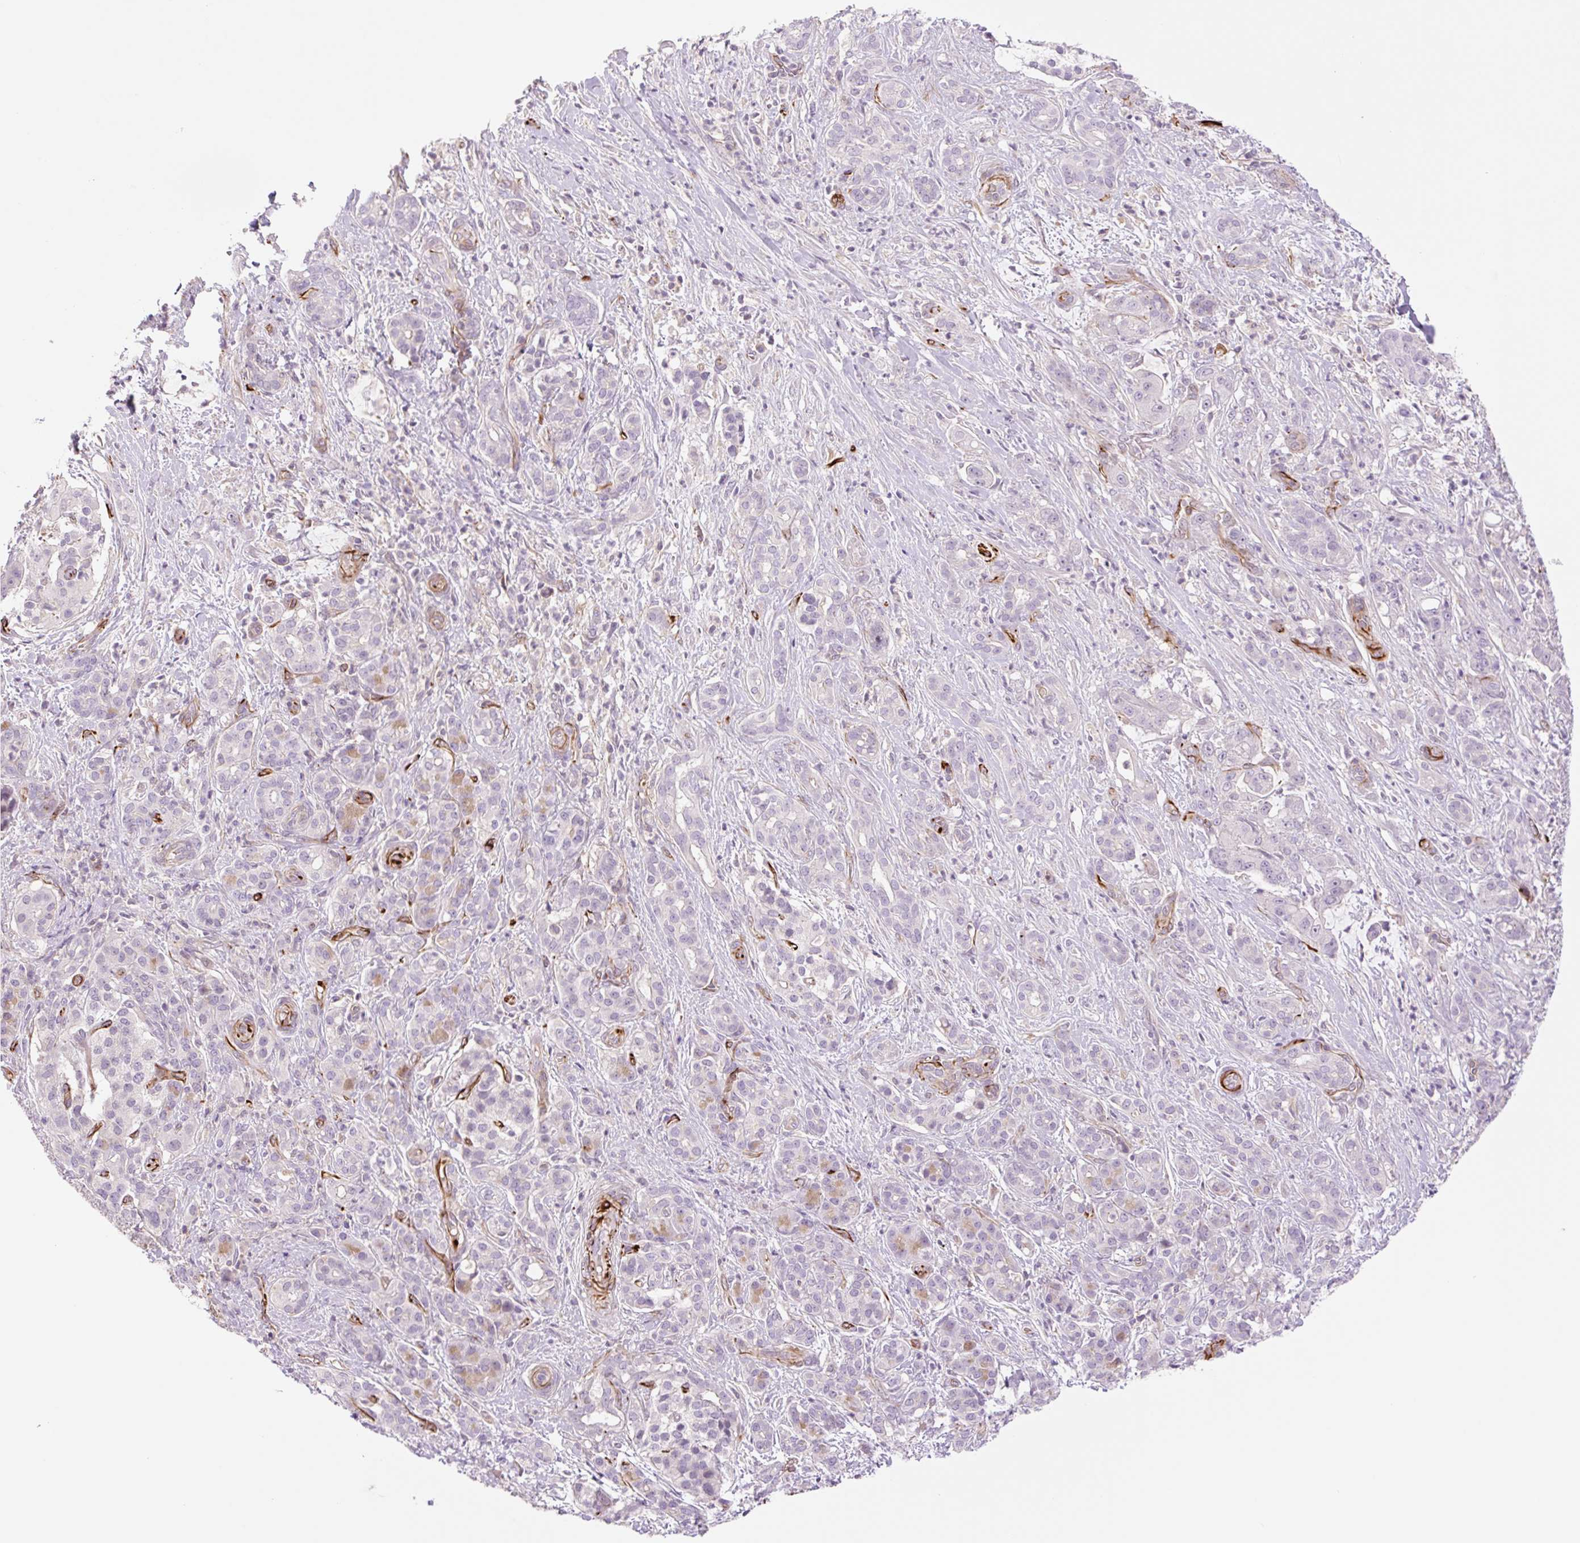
{"staining": {"intensity": "negative", "quantity": "none", "location": "none"}, "tissue": "pancreatic cancer", "cell_type": "Tumor cells", "image_type": "cancer", "snomed": [{"axis": "morphology", "description": "Adenocarcinoma, NOS"}, {"axis": "topography", "description": "Pancreas"}], "caption": "Pancreatic cancer was stained to show a protein in brown. There is no significant positivity in tumor cells.", "gene": "ZFYVE21", "patient": {"sex": "male", "age": 57}}